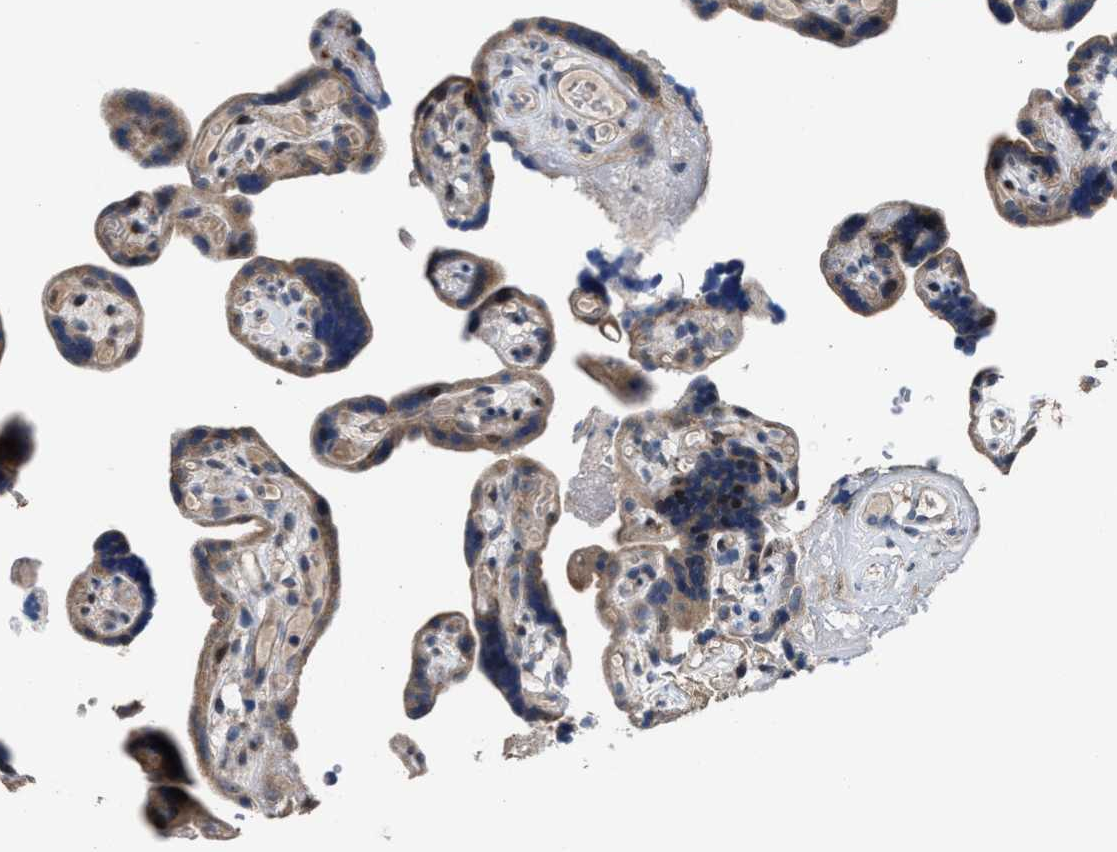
{"staining": {"intensity": "strong", "quantity": ">75%", "location": "cytoplasmic/membranous"}, "tissue": "placenta", "cell_type": "Decidual cells", "image_type": "normal", "snomed": [{"axis": "morphology", "description": "Normal tissue, NOS"}, {"axis": "topography", "description": "Placenta"}], "caption": "A high-resolution image shows IHC staining of normal placenta, which reveals strong cytoplasmic/membranous positivity in approximately >75% of decidual cells. (Stains: DAB (3,3'-diaminobenzidine) in brown, nuclei in blue, Microscopy: brightfield microscopy at high magnification).", "gene": "HAUS6", "patient": {"sex": "female", "age": 30}}